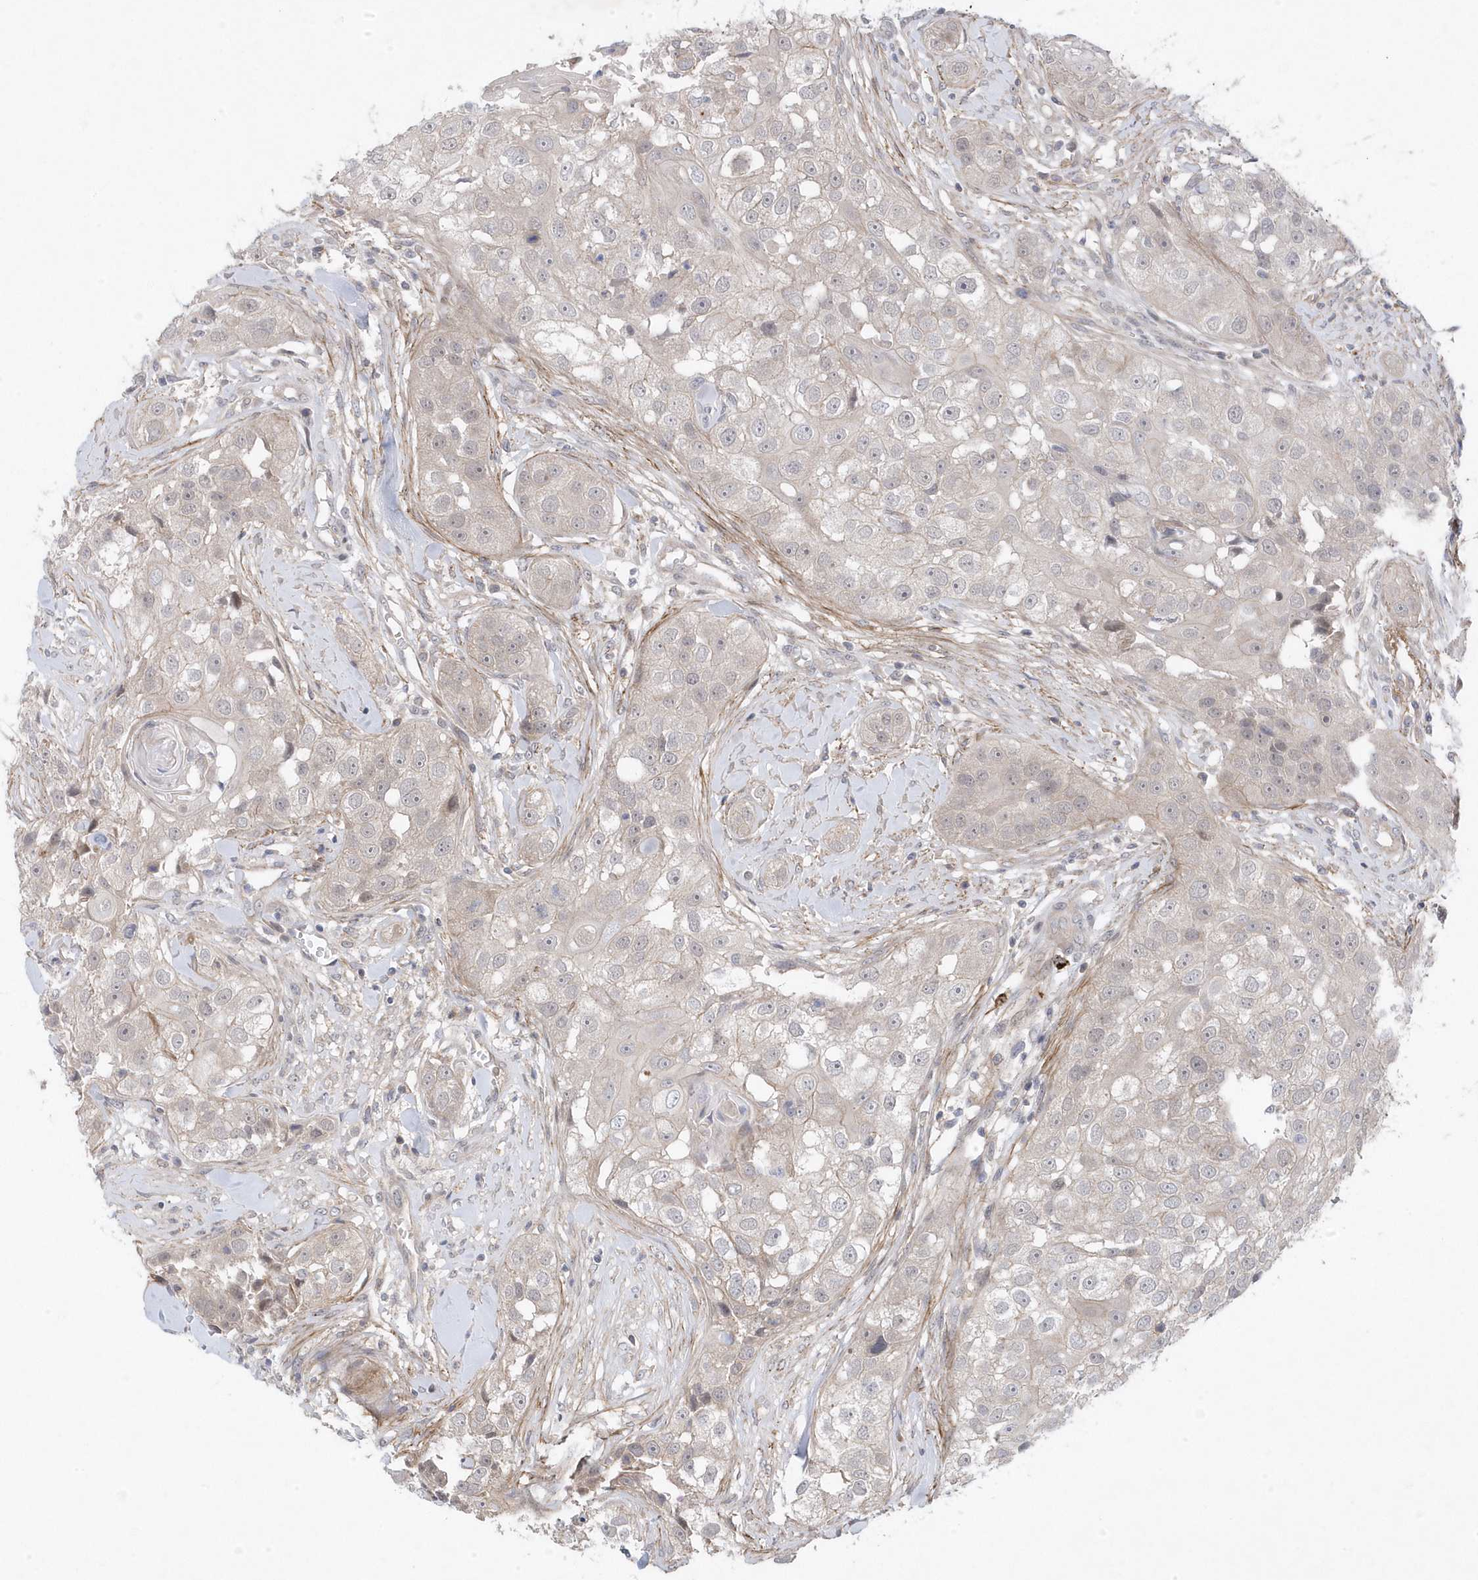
{"staining": {"intensity": "weak", "quantity": "<25%", "location": "cytoplasmic/membranous"}, "tissue": "head and neck cancer", "cell_type": "Tumor cells", "image_type": "cancer", "snomed": [{"axis": "morphology", "description": "Normal tissue, NOS"}, {"axis": "morphology", "description": "Squamous cell carcinoma, NOS"}, {"axis": "topography", "description": "Skeletal muscle"}, {"axis": "topography", "description": "Head-Neck"}], "caption": "Immunohistochemistry (IHC) histopathology image of human squamous cell carcinoma (head and neck) stained for a protein (brown), which shows no expression in tumor cells.", "gene": "ANAPC1", "patient": {"sex": "male", "age": 51}}